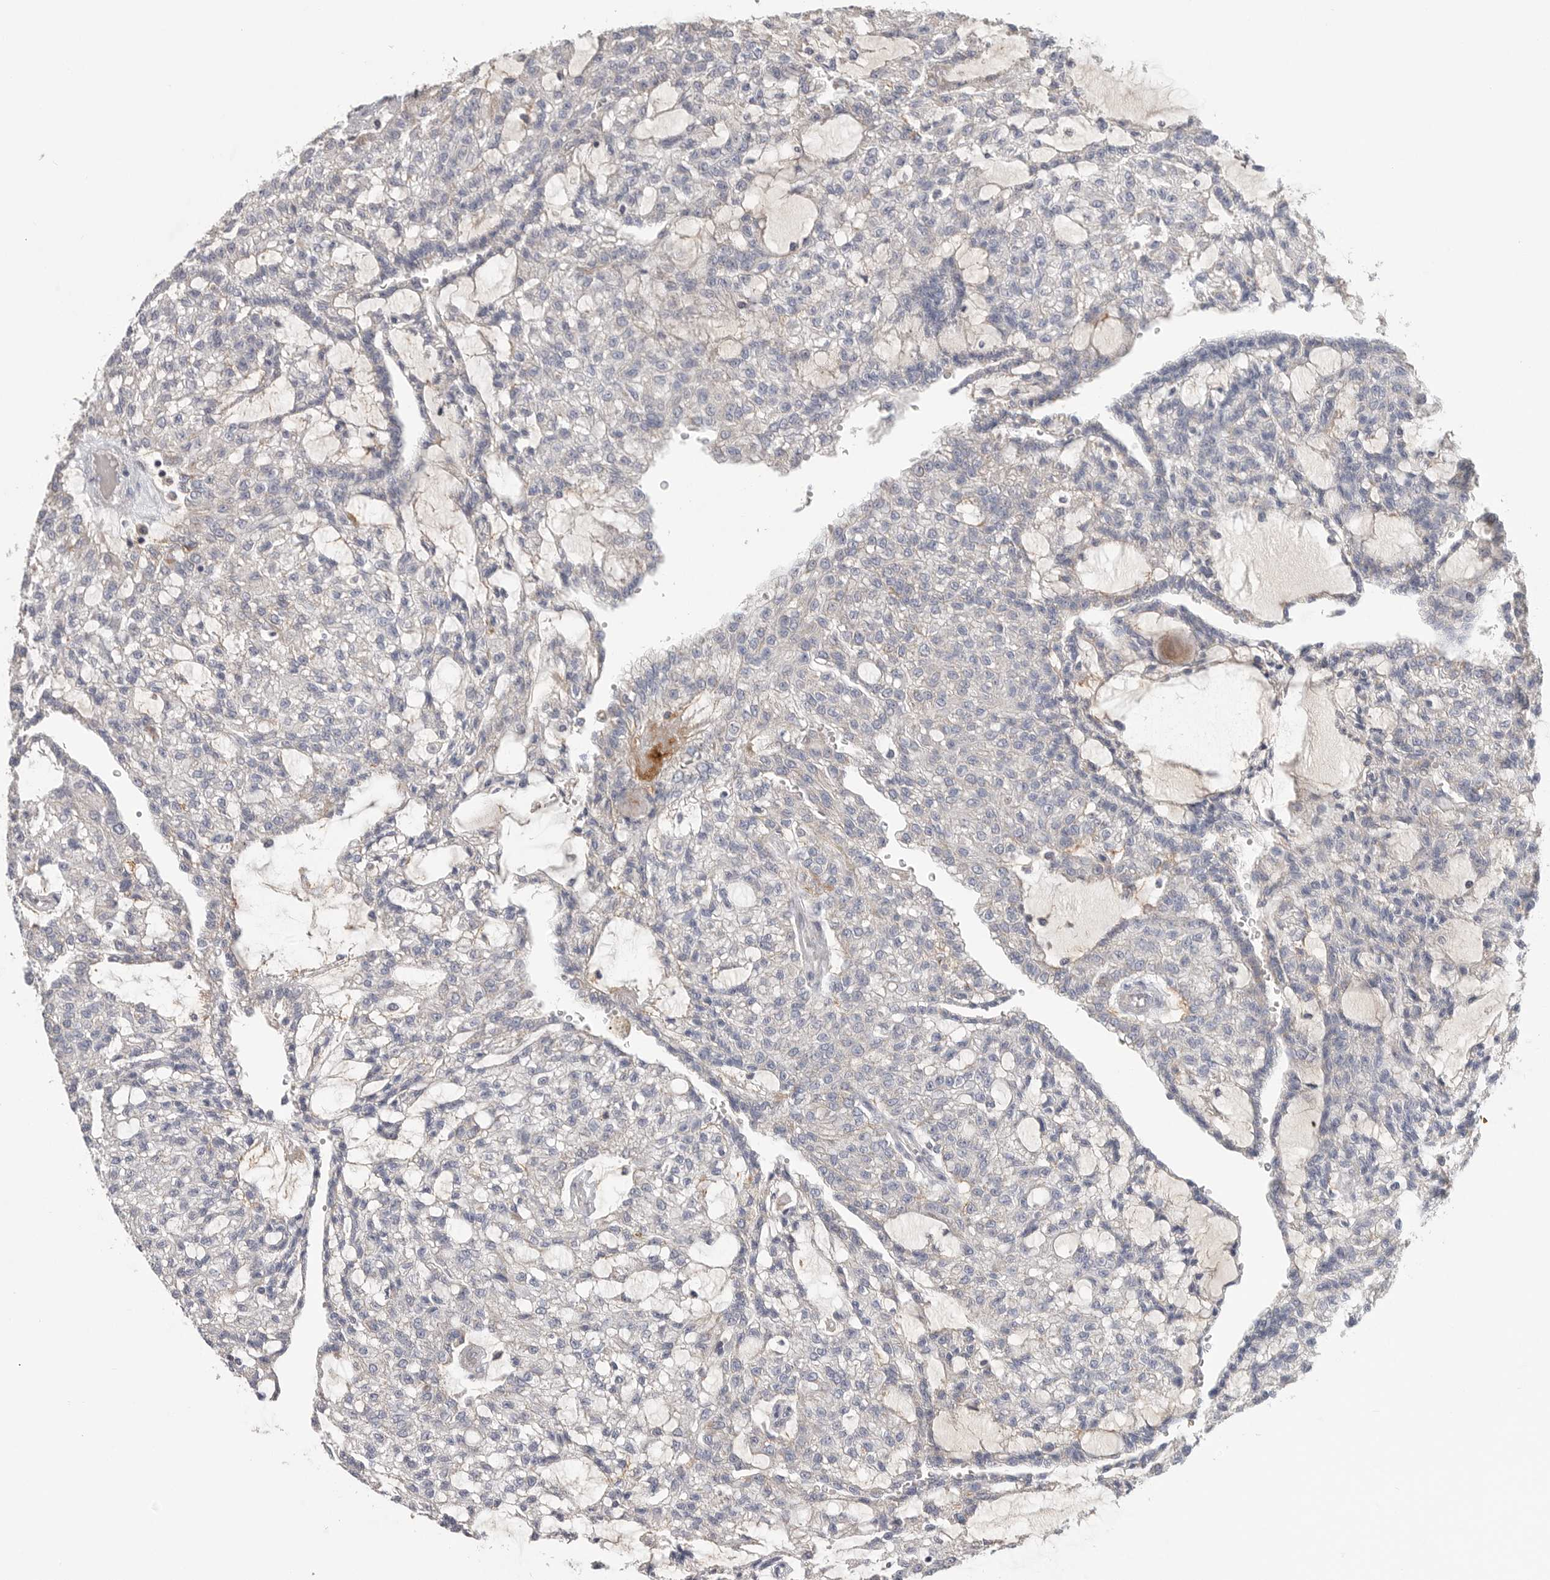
{"staining": {"intensity": "negative", "quantity": "none", "location": "none"}, "tissue": "renal cancer", "cell_type": "Tumor cells", "image_type": "cancer", "snomed": [{"axis": "morphology", "description": "Adenocarcinoma, NOS"}, {"axis": "topography", "description": "Kidney"}], "caption": "Human adenocarcinoma (renal) stained for a protein using immunohistochemistry (IHC) shows no positivity in tumor cells.", "gene": "SDC3", "patient": {"sex": "male", "age": 63}}